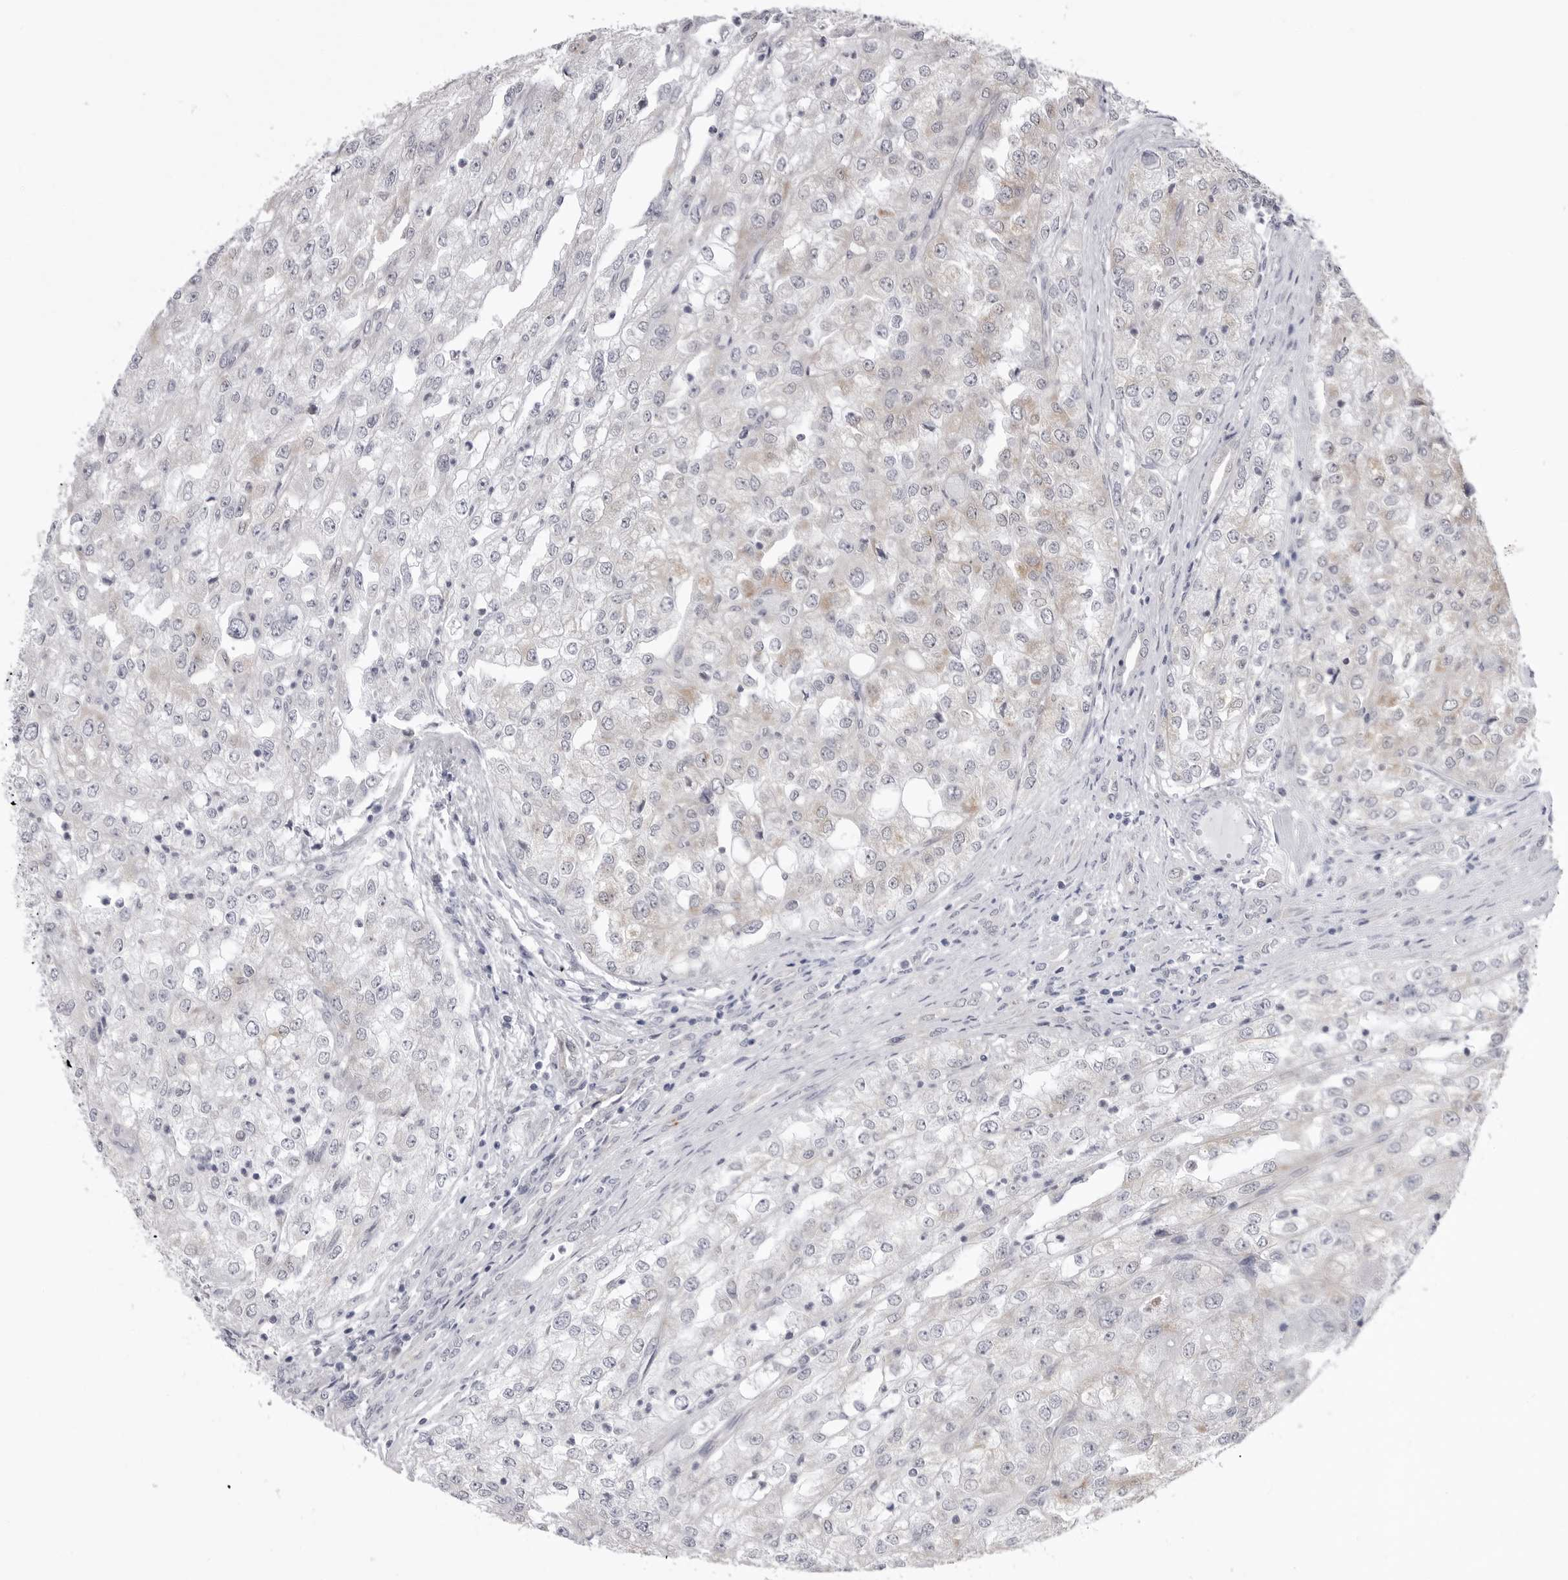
{"staining": {"intensity": "negative", "quantity": "none", "location": "none"}, "tissue": "renal cancer", "cell_type": "Tumor cells", "image_type": "cancer", "snomed": [{"axis": "morphology", "description": "Adenocarcinoma, NOS"}, {"axis": "topography", "description": "Kidney"}], "caption": "Immunohistochemistry histopathology image of neoplastic tissue: renal cancer (adenocarcinoma) stained with DAB (3,3'-diaminobenzidine) exhibits no significant protein positivity in tumor cells.", "gene": "FH", "patient": {"sex": "female", "age": 54}}